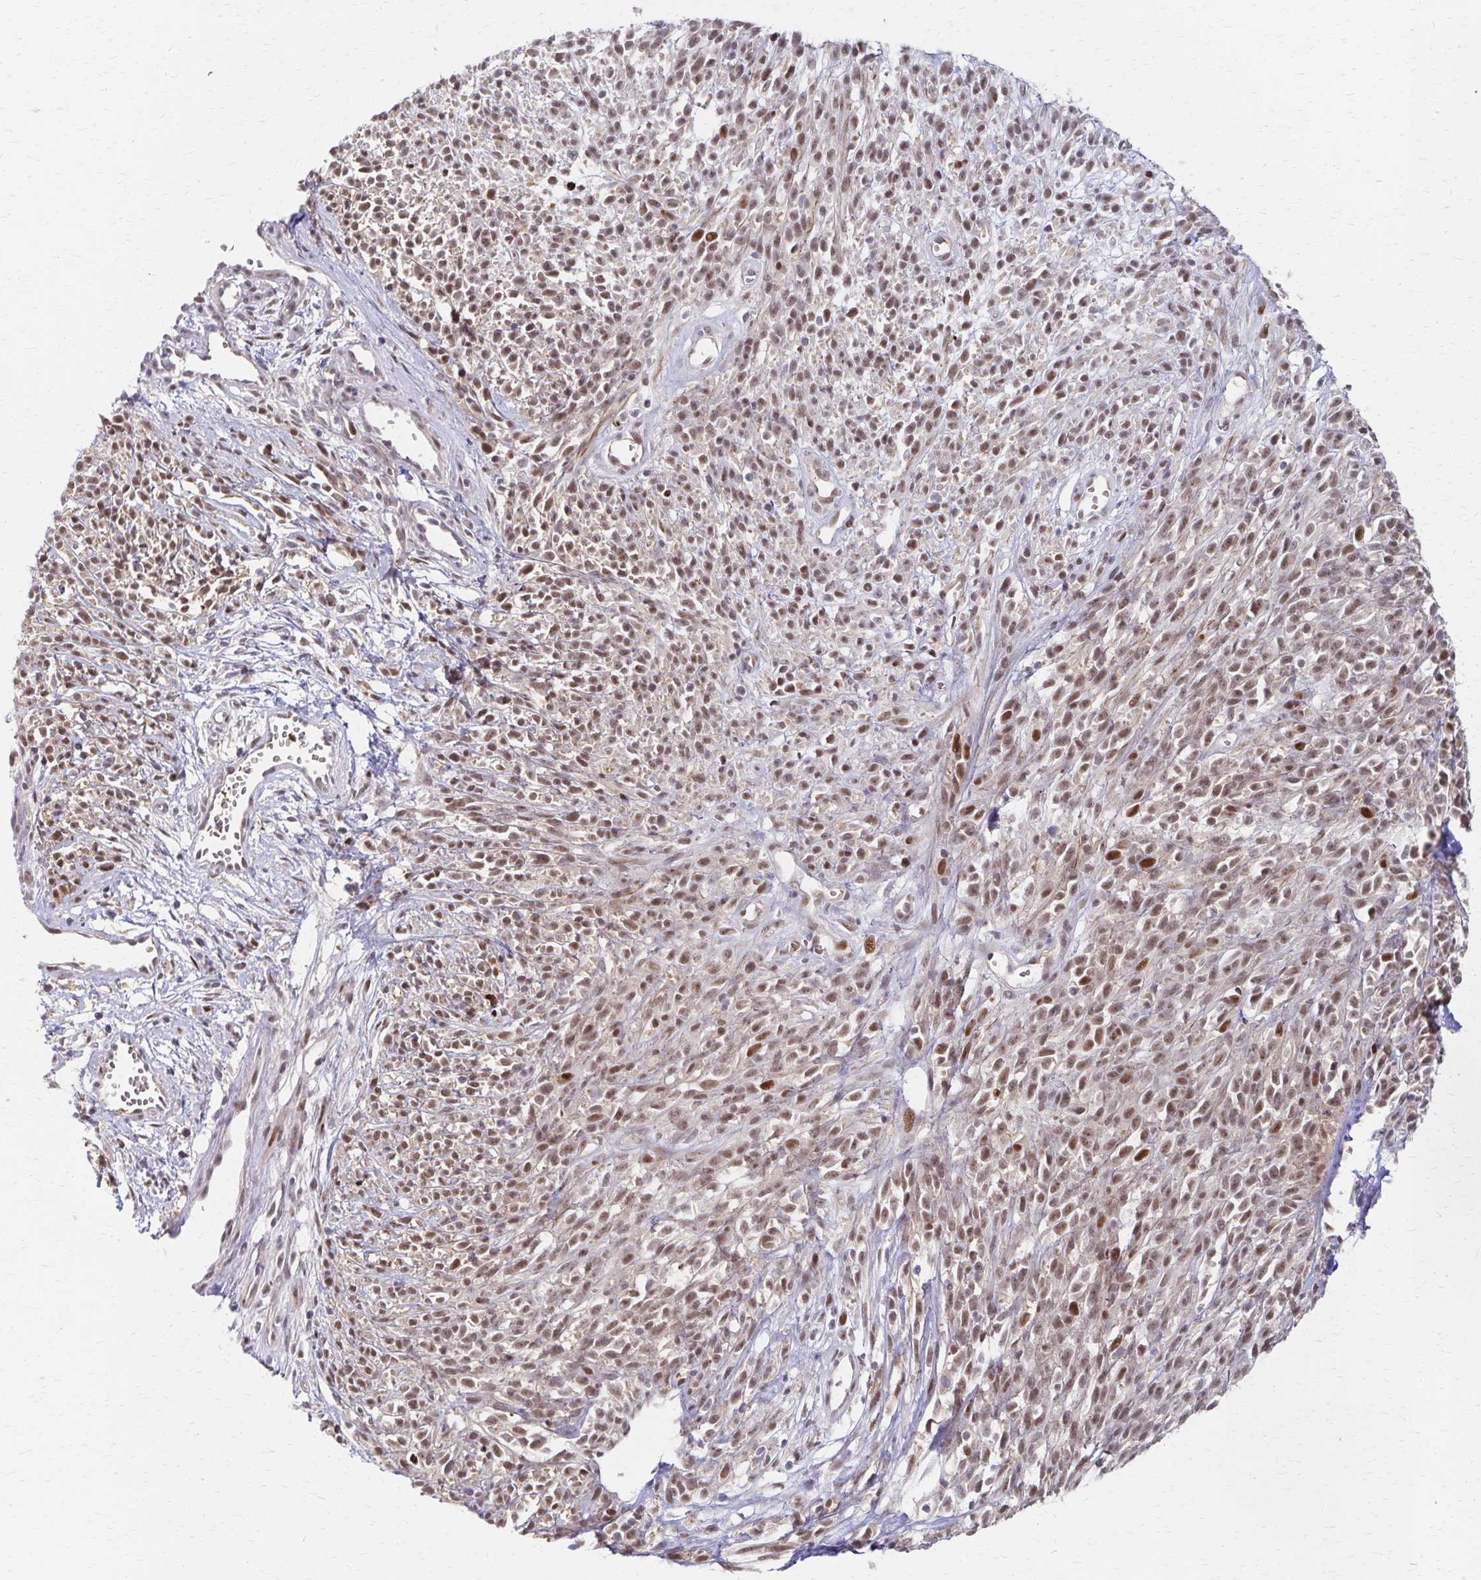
{"staining": {"intensity": "moderate", "quantity": ">75%", "location": "nuclear"}, "tissue": "melanoma", "cell_type": "Tumor cells", "image_type": "cancer", "snomed": [{"axis": "morphology", "description": "Malignant melanoma, NOS"}, {"axis": "topography", "description": "Skin"}, {"axis": "topography", "description": "Skin of trunk"}], "caption": "Malignant melanoma tissue exhibits moderate nuclear staining in approximately >75% of tumor cells, visualized by immunohistochemistry. Using DAB (3,3'-diaminobenzidine) (brown) and hematoxylin (blue) stains, captured at high magnification using brightfield microscopy.", "gene": "PSMD7", "patient": {"sex": "male", "age": 74}}